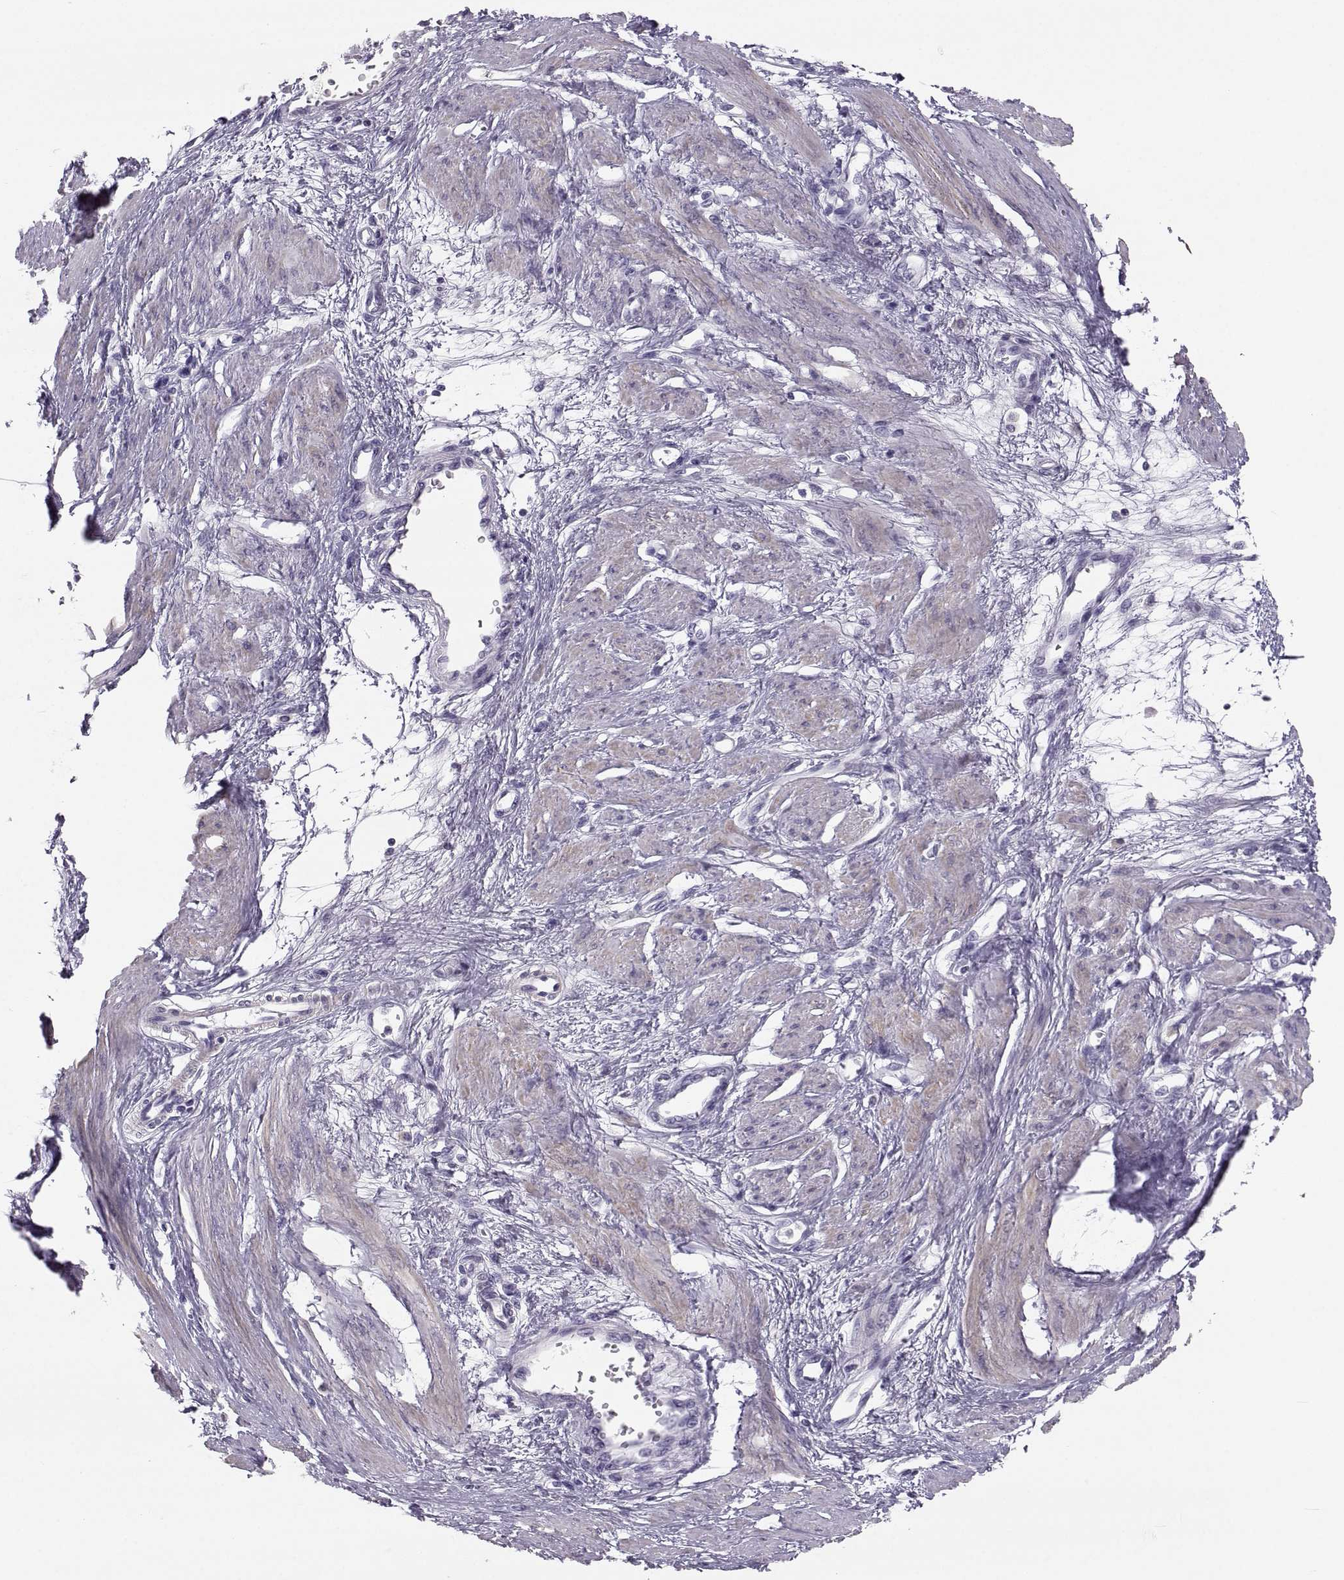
{"staining": {"intensity": "moderate", "quantity": "25%-75%", "location": "cytoplasmic/membranous"}, "tissue": "smooth muscle", "cell_type": "Smooth muscle cells", "image_type": "normal", "snomed": [{"axis": "morphology", "description": "Normal tissue, NOS"}, {"axis": "topography", "description": "Smooth muscle"}, {"axis": "topography", "description": "Uterus"}], "caption": "High-power microscopy captured an immunohistochemistry (IHC) micrograph of unremarkable smooth muscle, revealing moderate cytoplasmic/membranous expression in approximately 25%-75% of smooth muscle cells. The staining was performed using DAB, with brown indicating positive protein expression. Nuclei are stained blue with hematoxylin.", "gene": "IGSF1", "patient": {"sex": "female", "age": 39}}